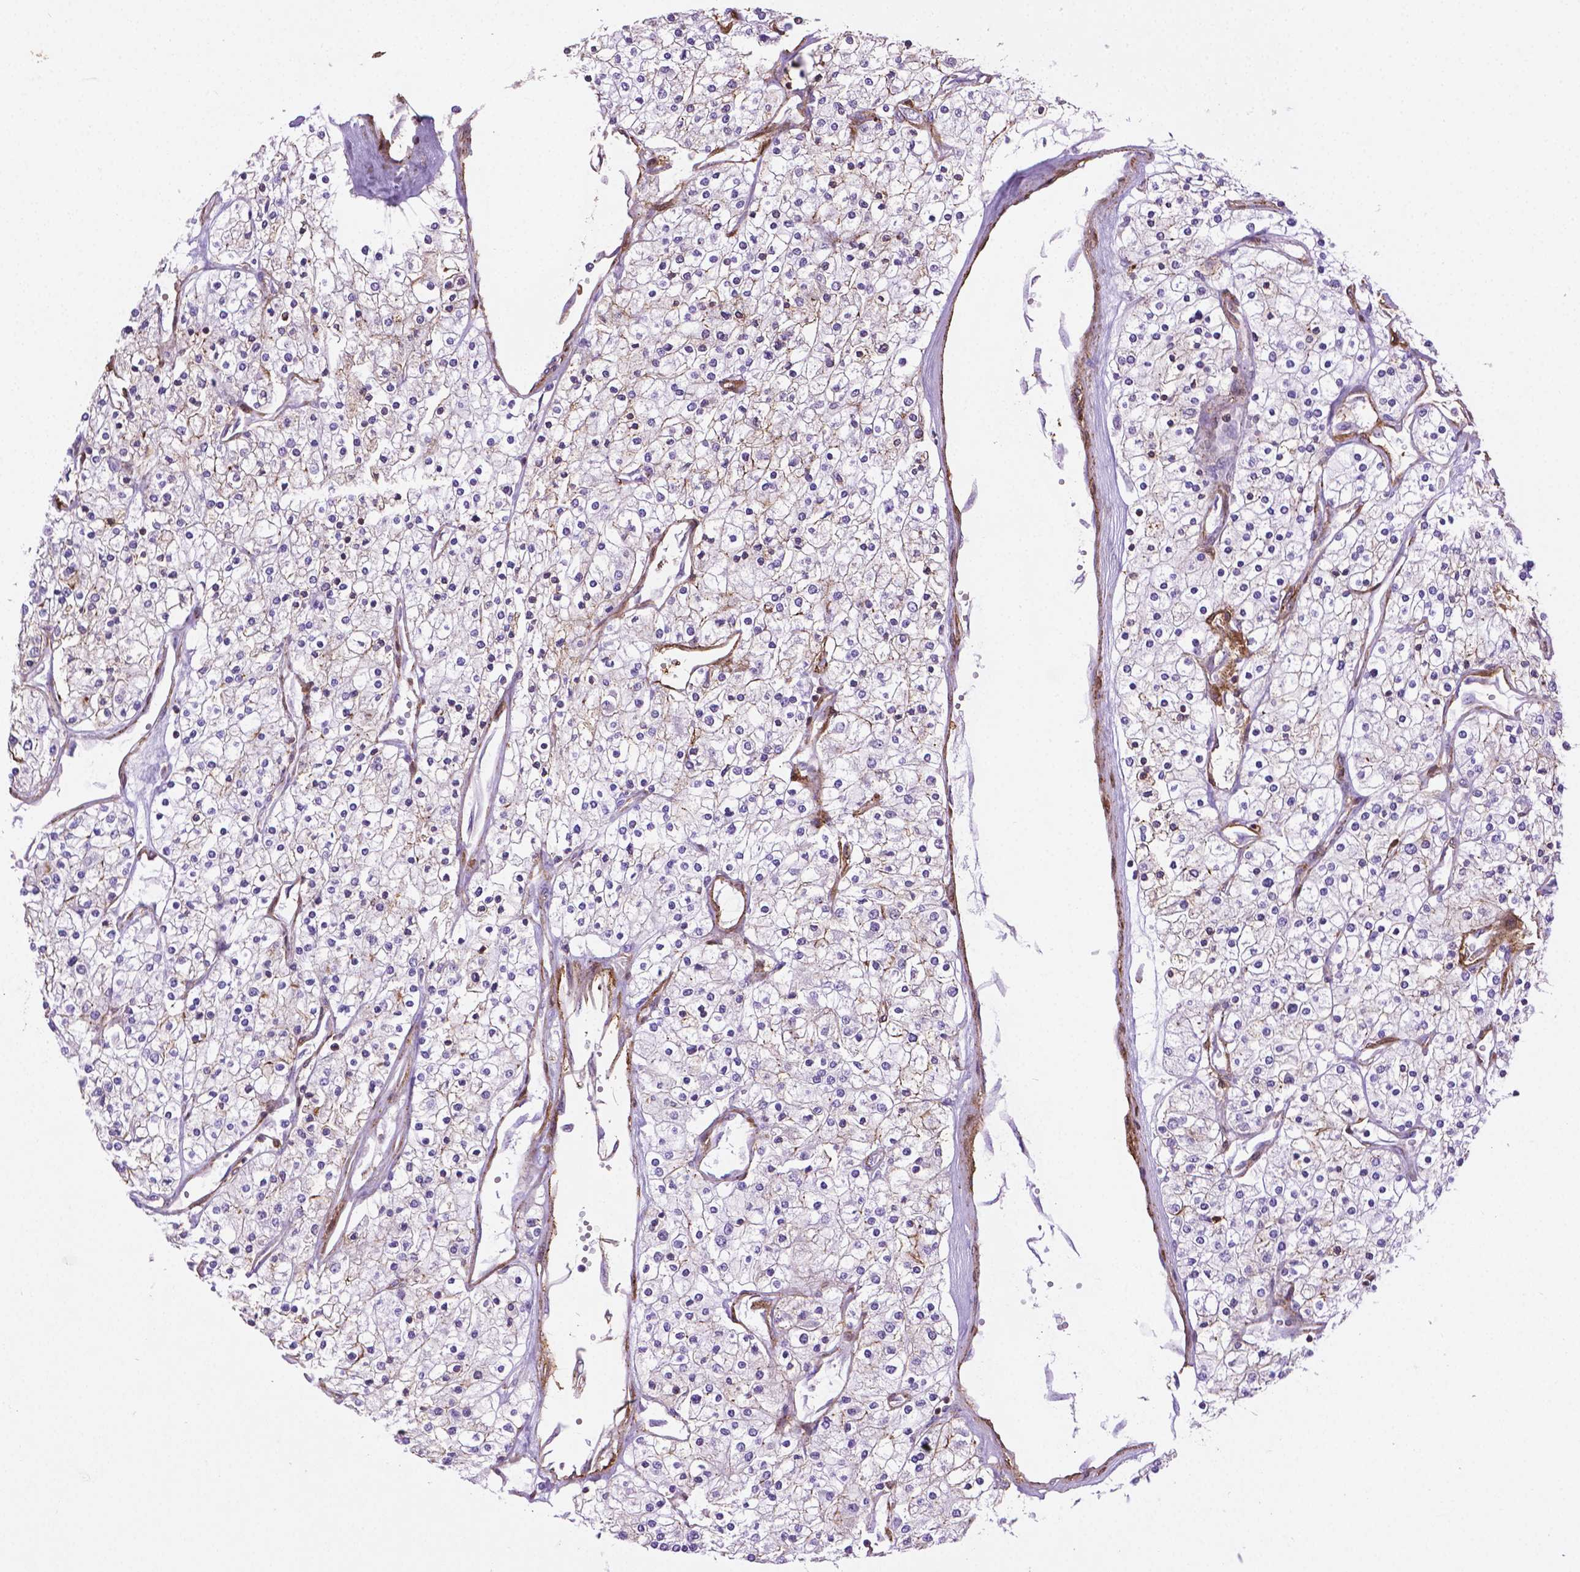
{"staining": {"intensity": "negative", "quantity": "none", "location": "none"}, "tissue": "renal cancer", "cell_type": "Tumor cells", "image_type": "cancer", "snomed": [{"axis": "morphology", "description": "Adenocarcinoma, NOS"}, {"axis": "topography", "description": "Kidney"}], "caption": "Adenocarcinoma (renal) was stained to show a protein in brown. There is no significant expression in tumor cells.", "gene": "ACAD10", "patient": {"sex": "male", "age": 80}}